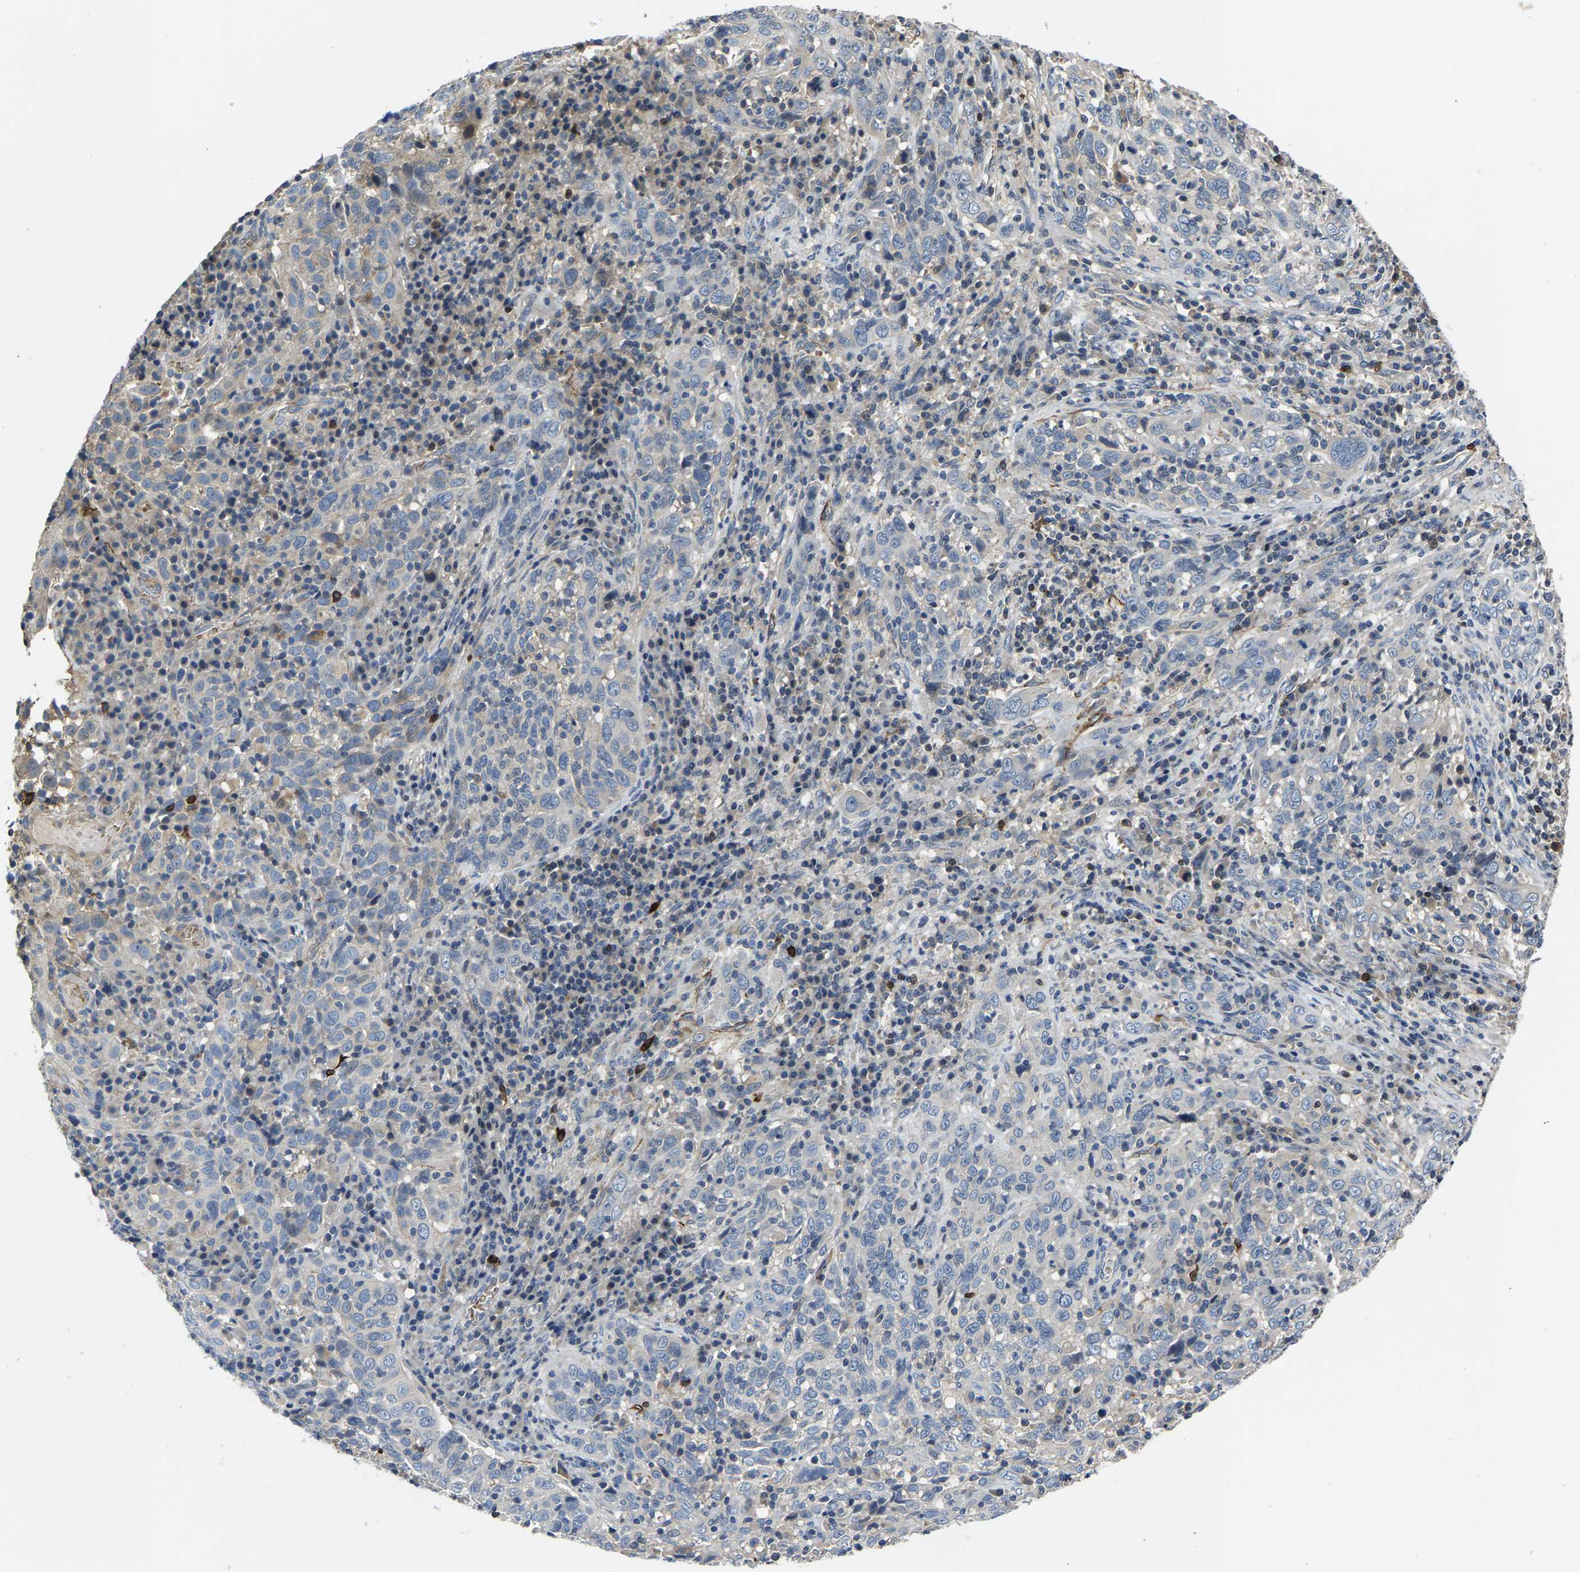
{"staining": {"intensity": "negative", "quantity": "none", "location": "none"}, "tissue": "cervical cancer", "cell_type": "Tumor cells", "image_type": "cancer", "snomed": [{"axis": "morphology", "description": "Squamous cell carcinoma, NOS"}, {"axis": "topography", "description": "Cervix"}], "caption": "A micrograph of human cervical cancer (squamous cell carcinoma) is negative for staining in tumor cells. Brightfield microscopy of IHC stained with DAB (brown) and hematoxylin (blue), captured at high magnification.", "gene": "AGBL3", "patient": {"sex": "female", "age": 46}}